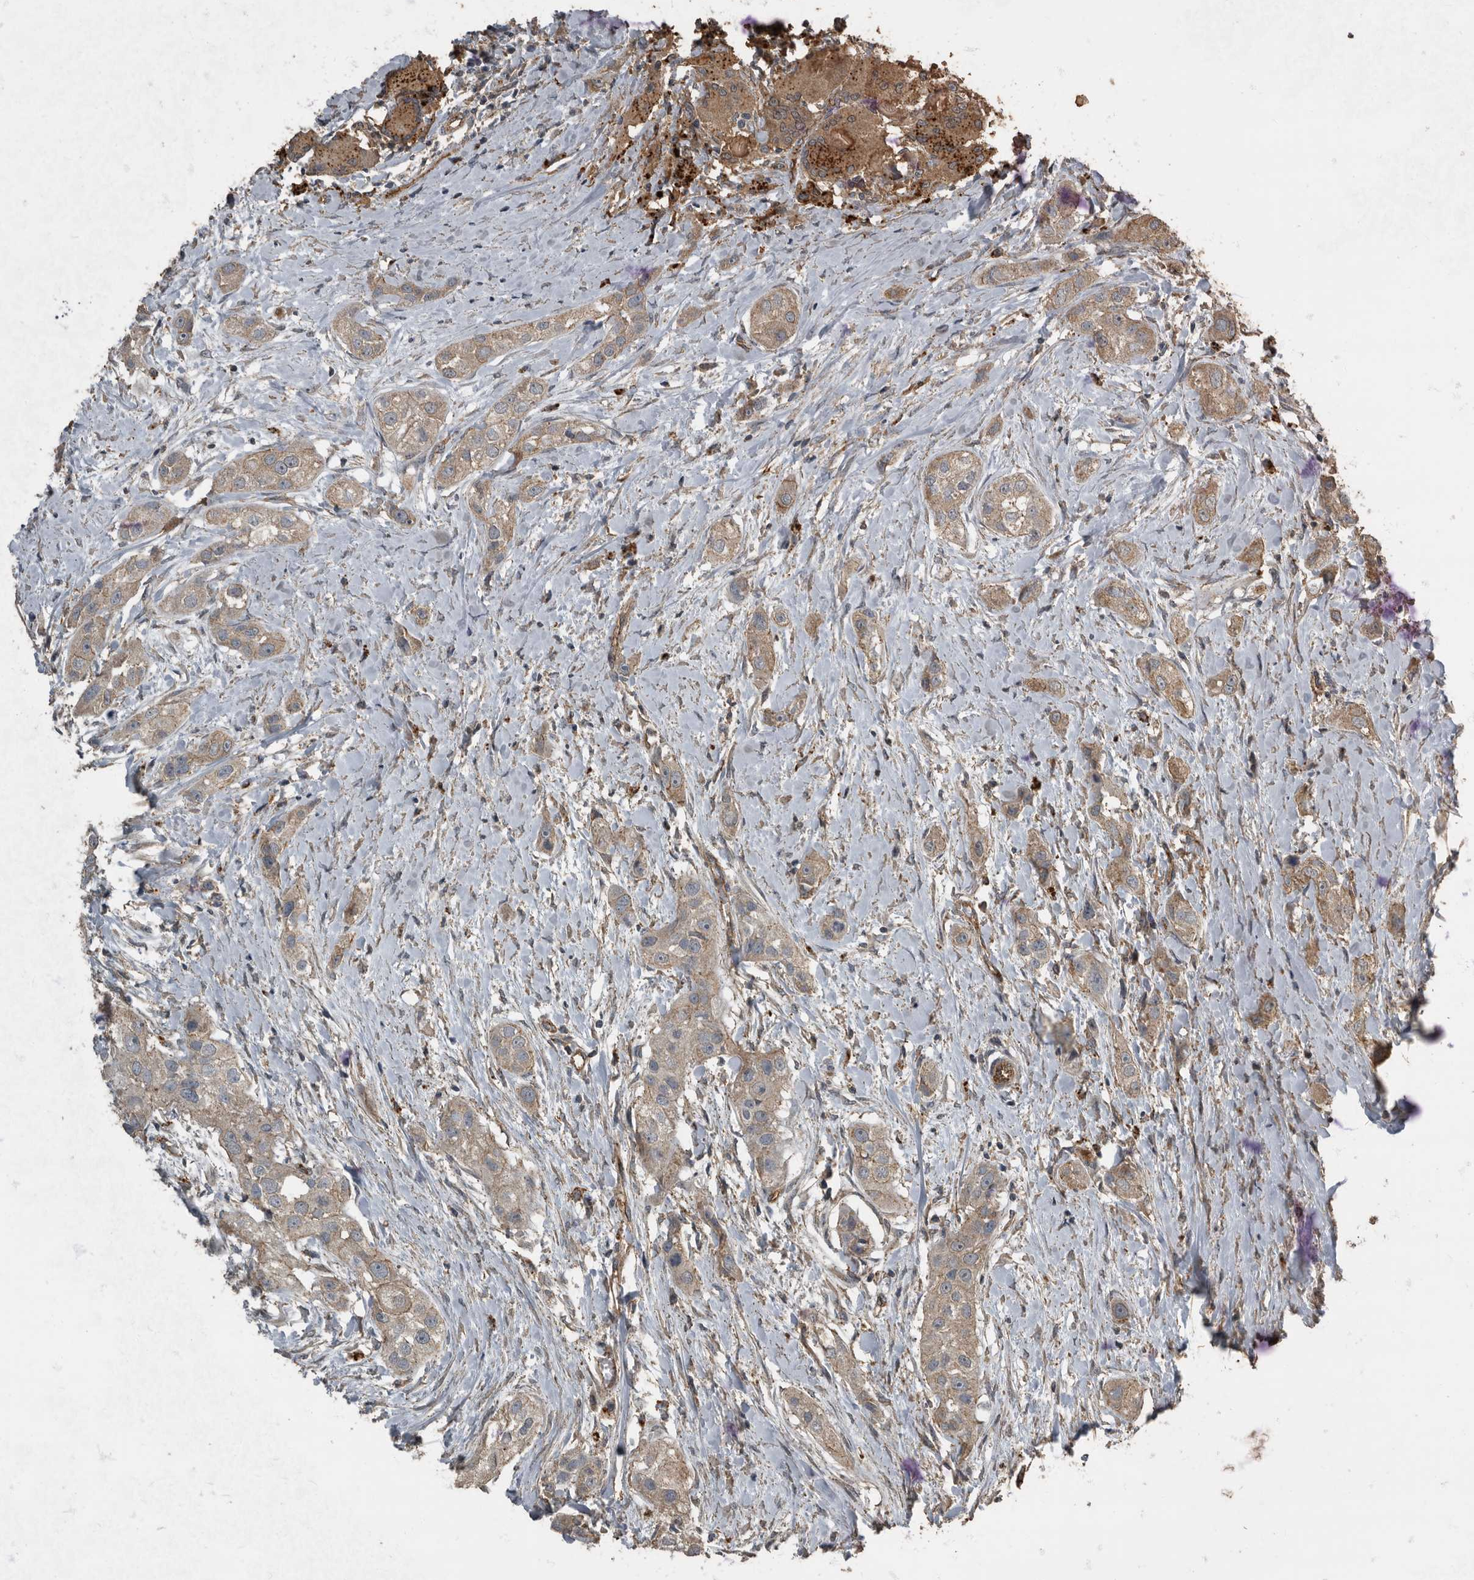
{"staining": {"intensity": "weak", "quantity": ">75%", "location": "cytoplasmic/membranous"}, "tissue": "head and neck cancer", "cell_type": "Tumor cells", "image_type": "cancer", "snomed": [{"axis": "morphology", "description": "Normal tissue, NOS"}, {"axis": "morphology", "description": "Squamous cell carcinoma, NOS"}, {"axis": "topography", "description": "Skeletal muscle"}, {"axis": "topography", "description": "Head-Neck"}], "caption": "This is an image of immunohistochemistry (IHC) staining of head and neck cancer (squamous cell carcinoma), which shows weak expression in the cytoplasmic/membranous of tumor cells.", "gene": "IL15RA", "patient": {"sex": "male", "age": 51}}